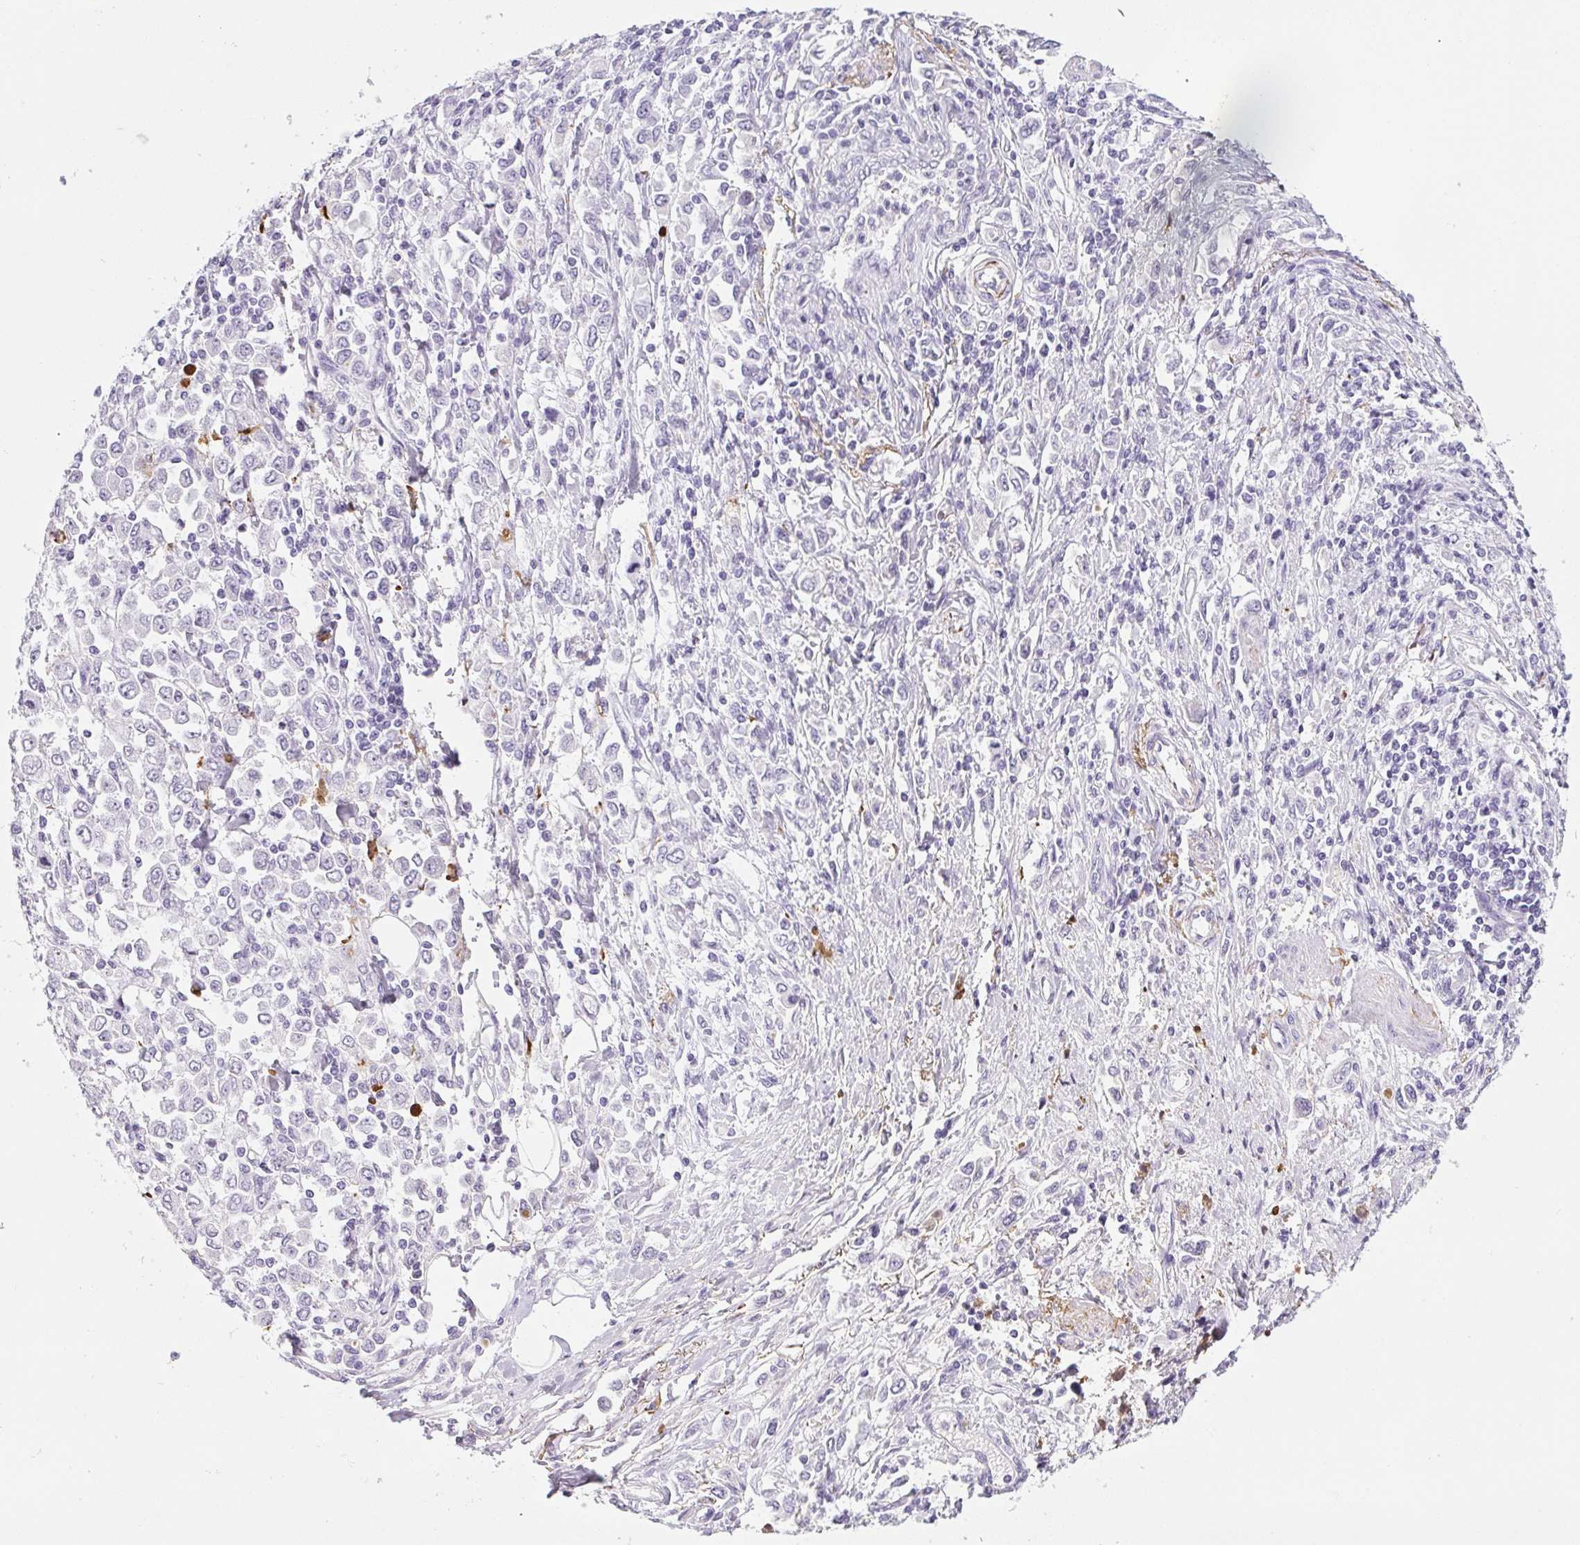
{"staining": {"intensity": "negative", "quantity": "none", "location": "none"}, "tissue": "stomach cancer", "cell_type": "Tumor cells", "image_type": "cancer", "snomed": [{"axis": "morphology", "description": "Adenocarcinoma, NOS"}, {"axis": "topography", "description": "Stomach, upper"}], "caption": "Immunohistochemistry of human adenocarcinoma (stomach) reveals no positivity in tumor cells.", "gene": "VTN", "patient": {"sex": "male", "age": 70}}